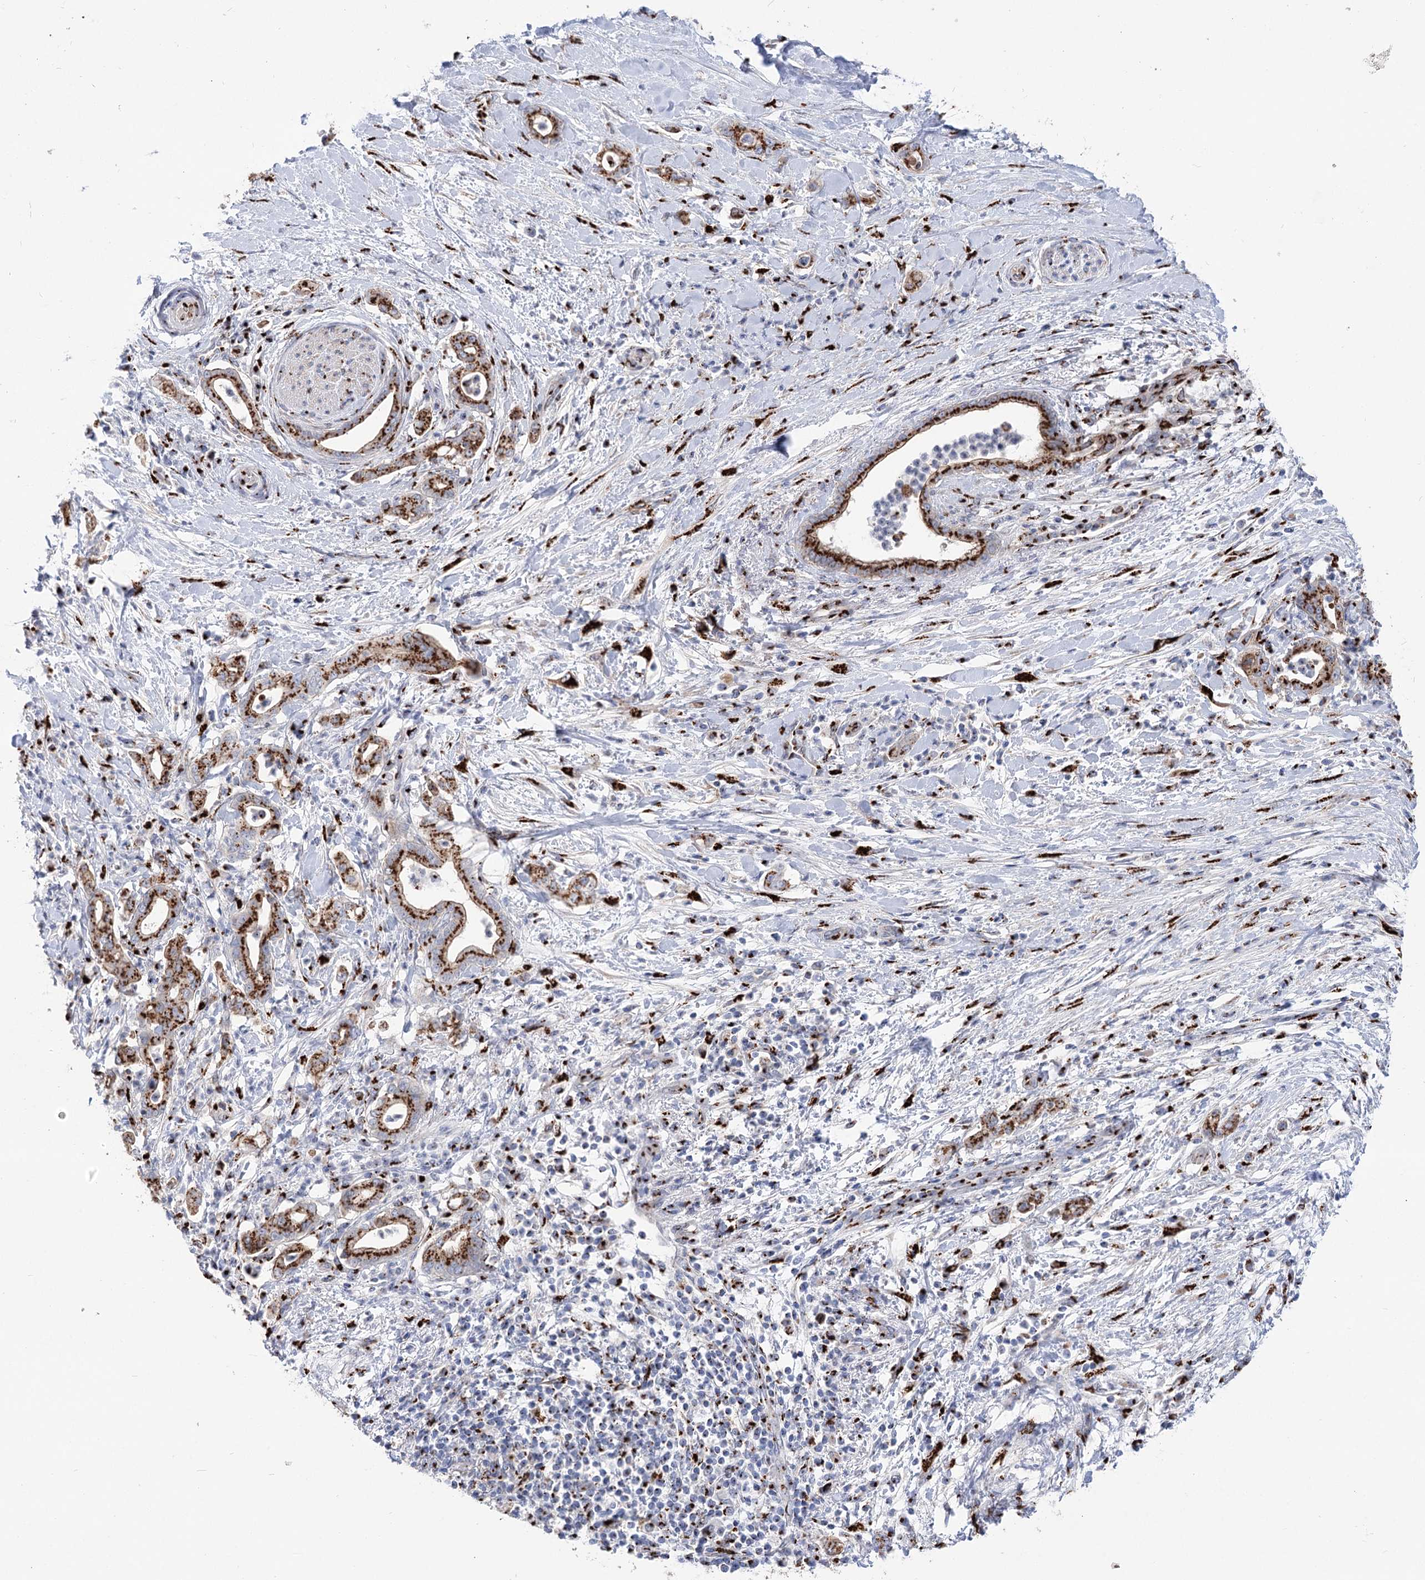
{"staining": {"intensity": "strong", "quantity": ">75%", "location": "cytoplasmic/membranous"}, "tissue": "pancreatic cancer", "cell_type": "Tumor cells", "image_type": "cancer", "snomed": [{"axis": "morphology", "description": "Adenocarcinoma, NOS"}, {"axis": "topography", "description": "Pancreas"}], "caption": "Pancreatic cancer tissue demonstrates strong cytoplasmic/membranous staining in about >75% of tumor cells, visualized by immunohistochemistry.", "gene": "TMEM165", "patient": {"sex": "female", "age": 55}}